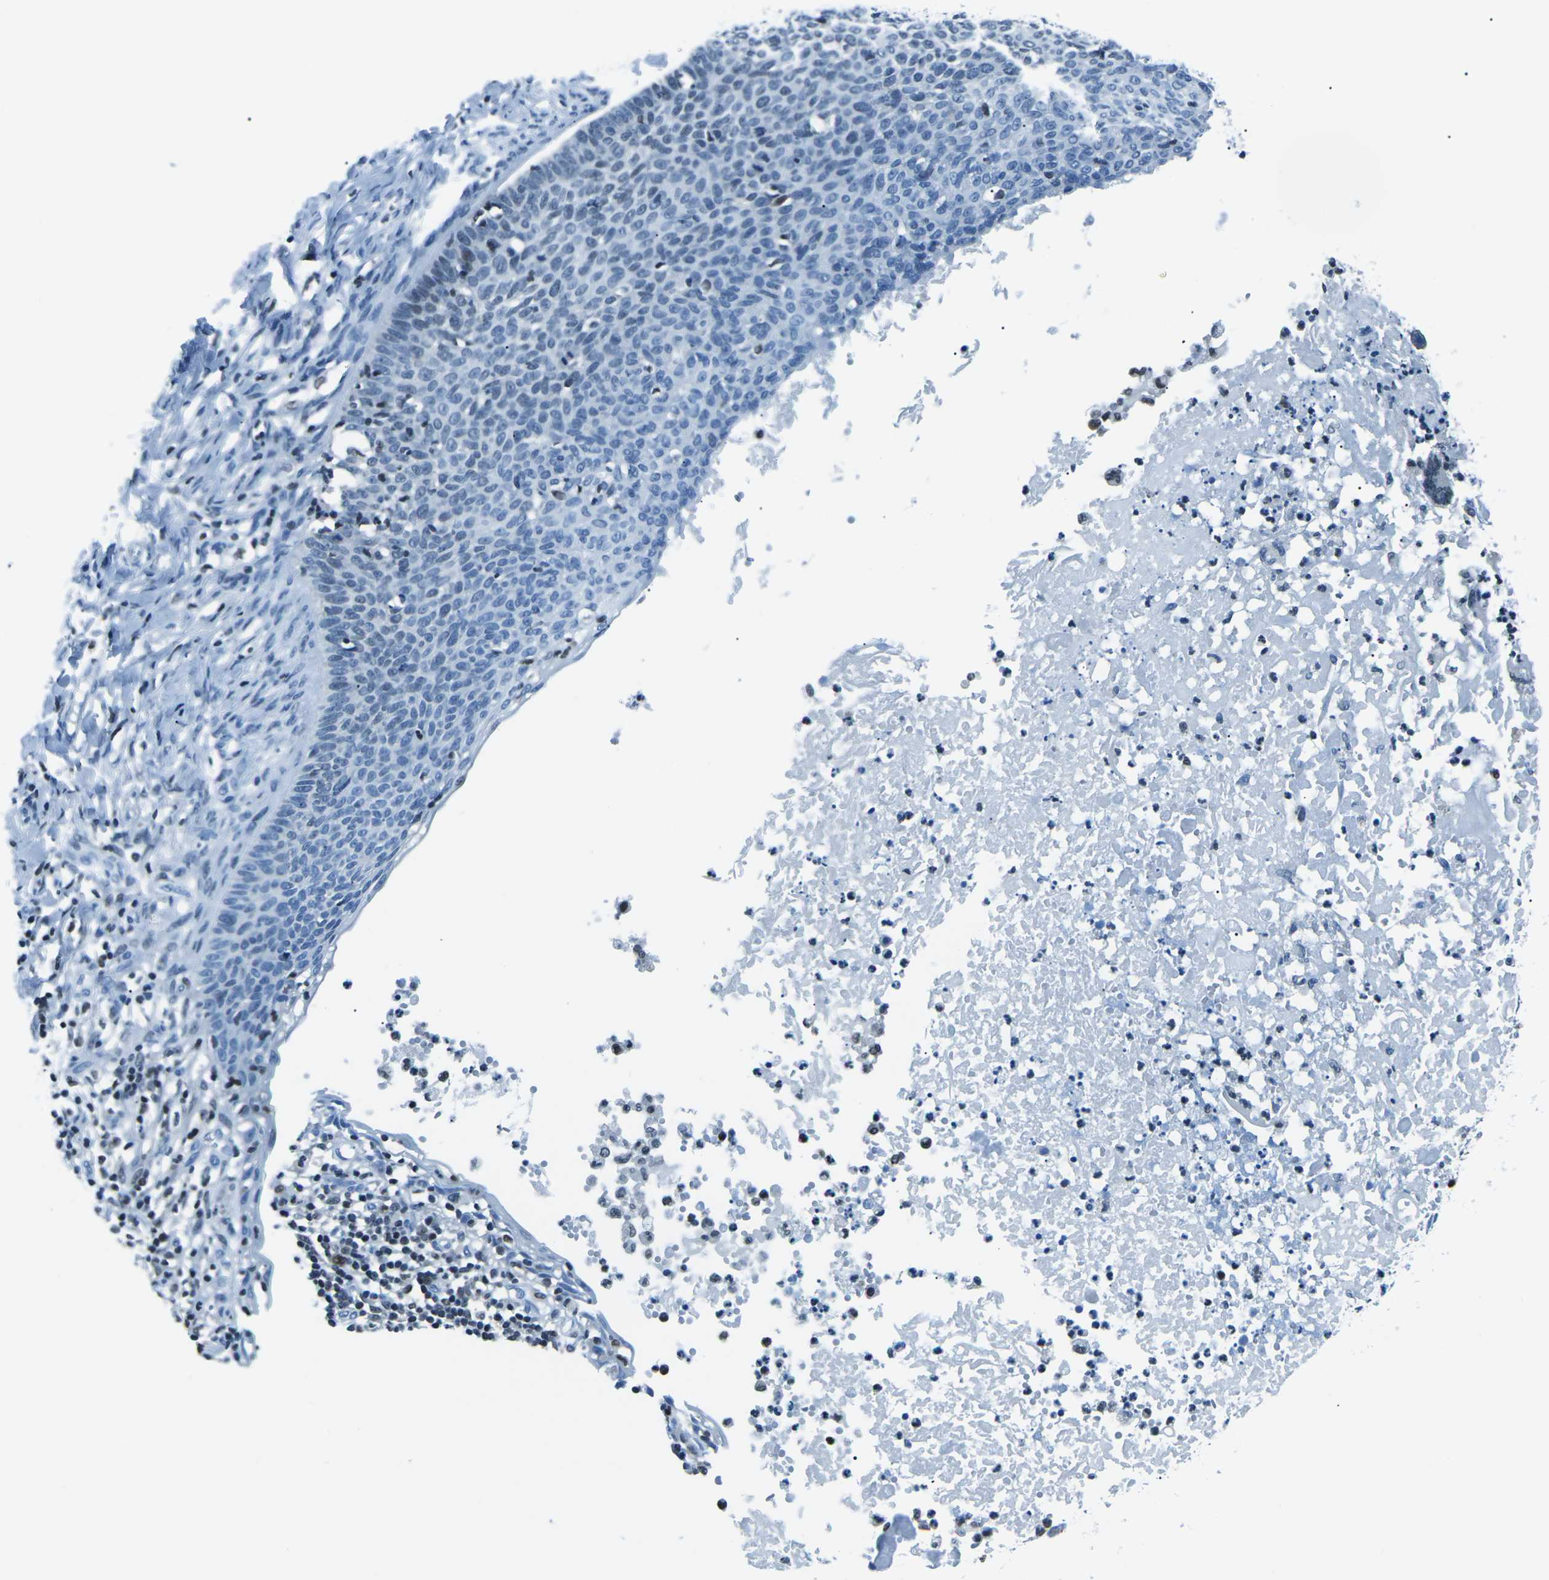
{"staining": {"intensity": "negative", "quantity": "none", "location": "none"}, "tissue": "skin cancer", "cell_type": "Tumor cells", "image_type": "cancer", "snomed": [{"axis": "morphology", "description": "Normal tissue, NOS"}, {"axis": "morphology", "description": "Basal cell carcinoma"}, {"axis": "topography", "description": "Skin"}], "caption": "Immunohistochemical staining of human skin basal cell carcinoma displays no significant positivity in tumor cells.", "gene": "CELF2", "patient": {"sex": "male", "age": 87}}